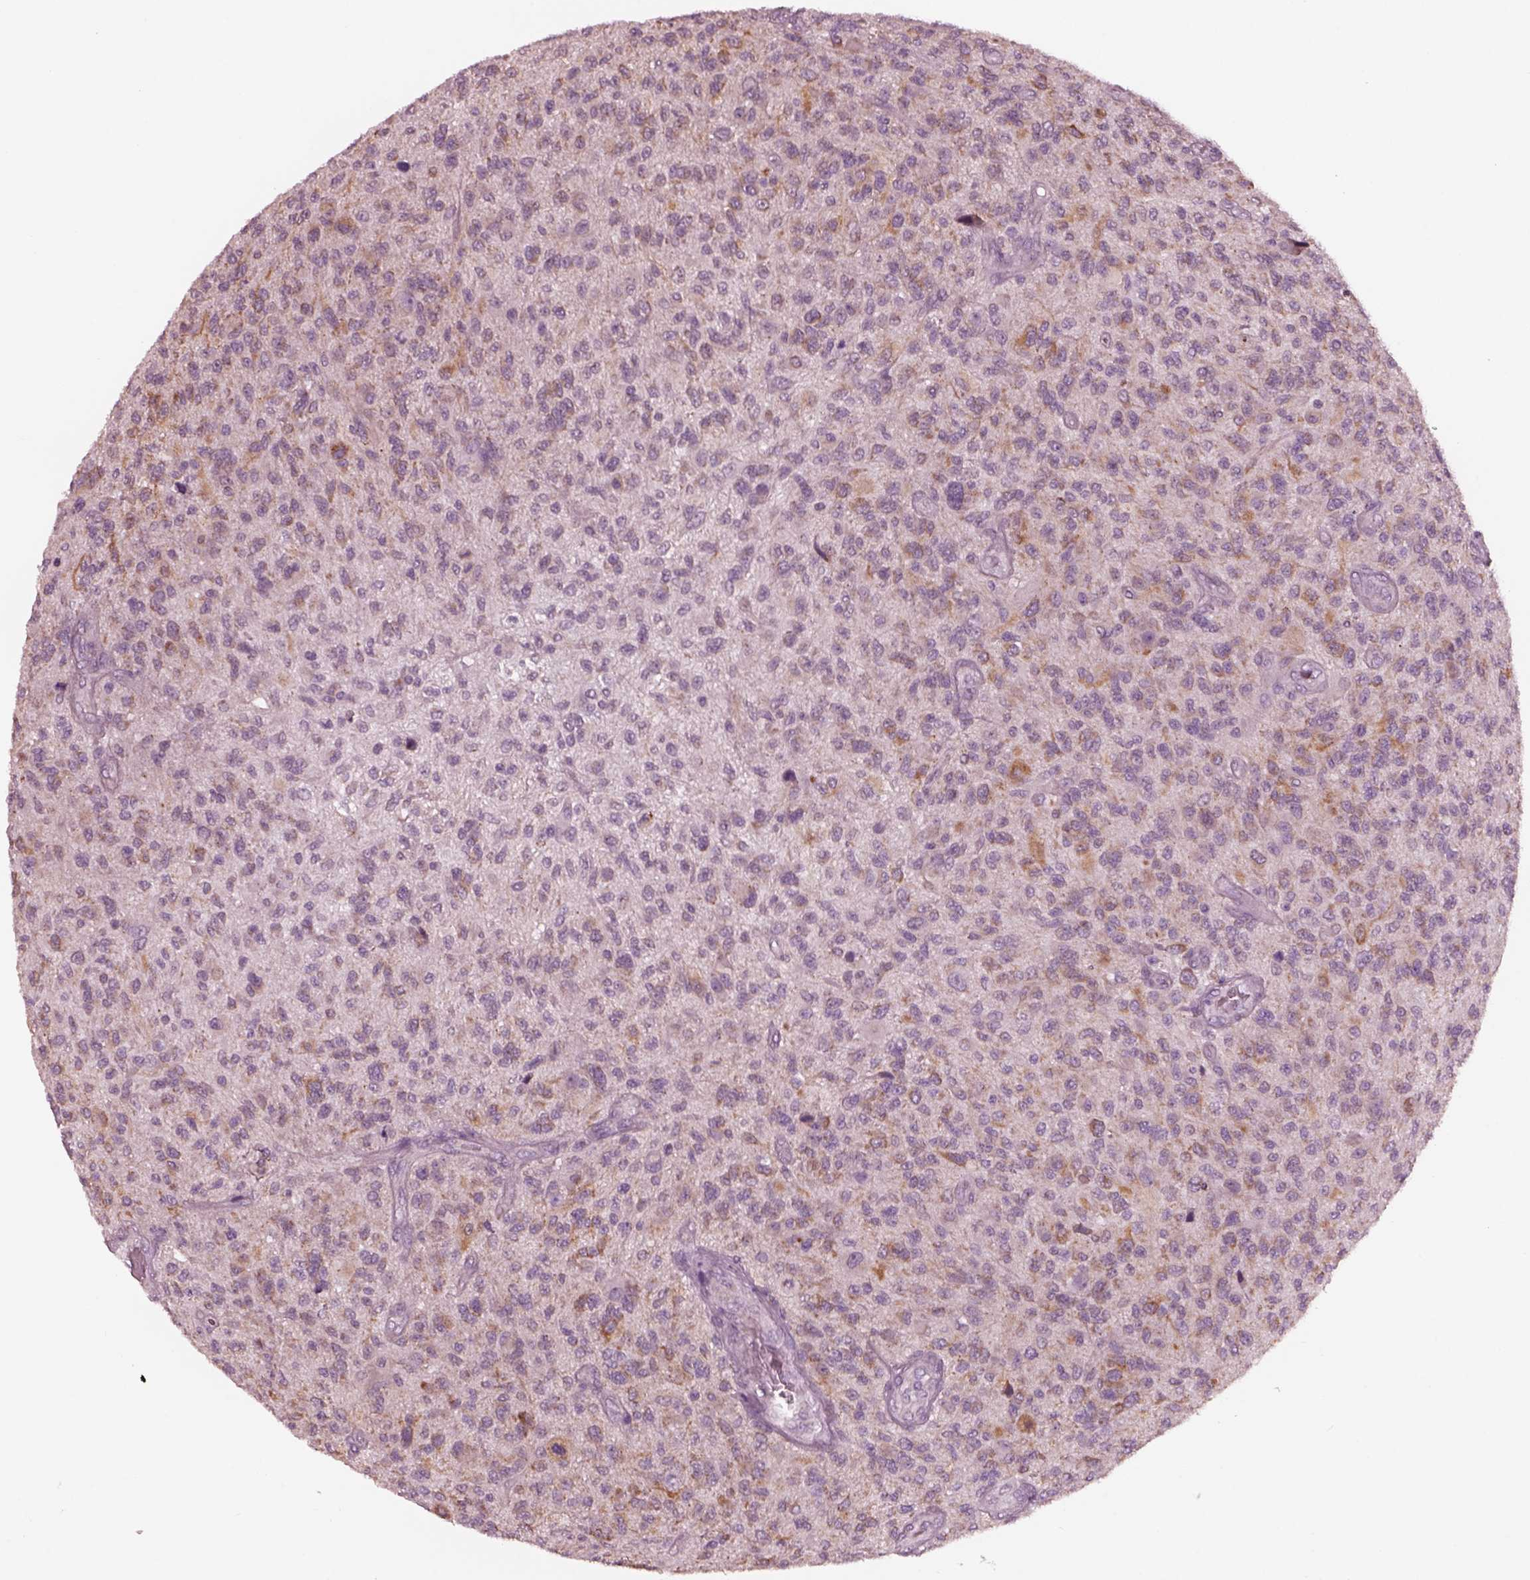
{"staining": {"intensity": "moderate", "quantity": "<25%", "location": "cytoplasmic/membranous"}, "tissue": "glioma", "cell_type": "Tumor cells", "image_type": "cancer", "snomed": [{"axis": "morphology", "description": "Glioma, malignant, High grade"}, {"axis": "topography", "description": "Brain"}], "caption": "This is a micrograph of IHC staining of malignant glioma (high-grade), which shows moderate staining in the cytoplasmic/membranous of tumor cells.", "gene": "CELSR3", "patient": {"sex": "male", "age": 47}}